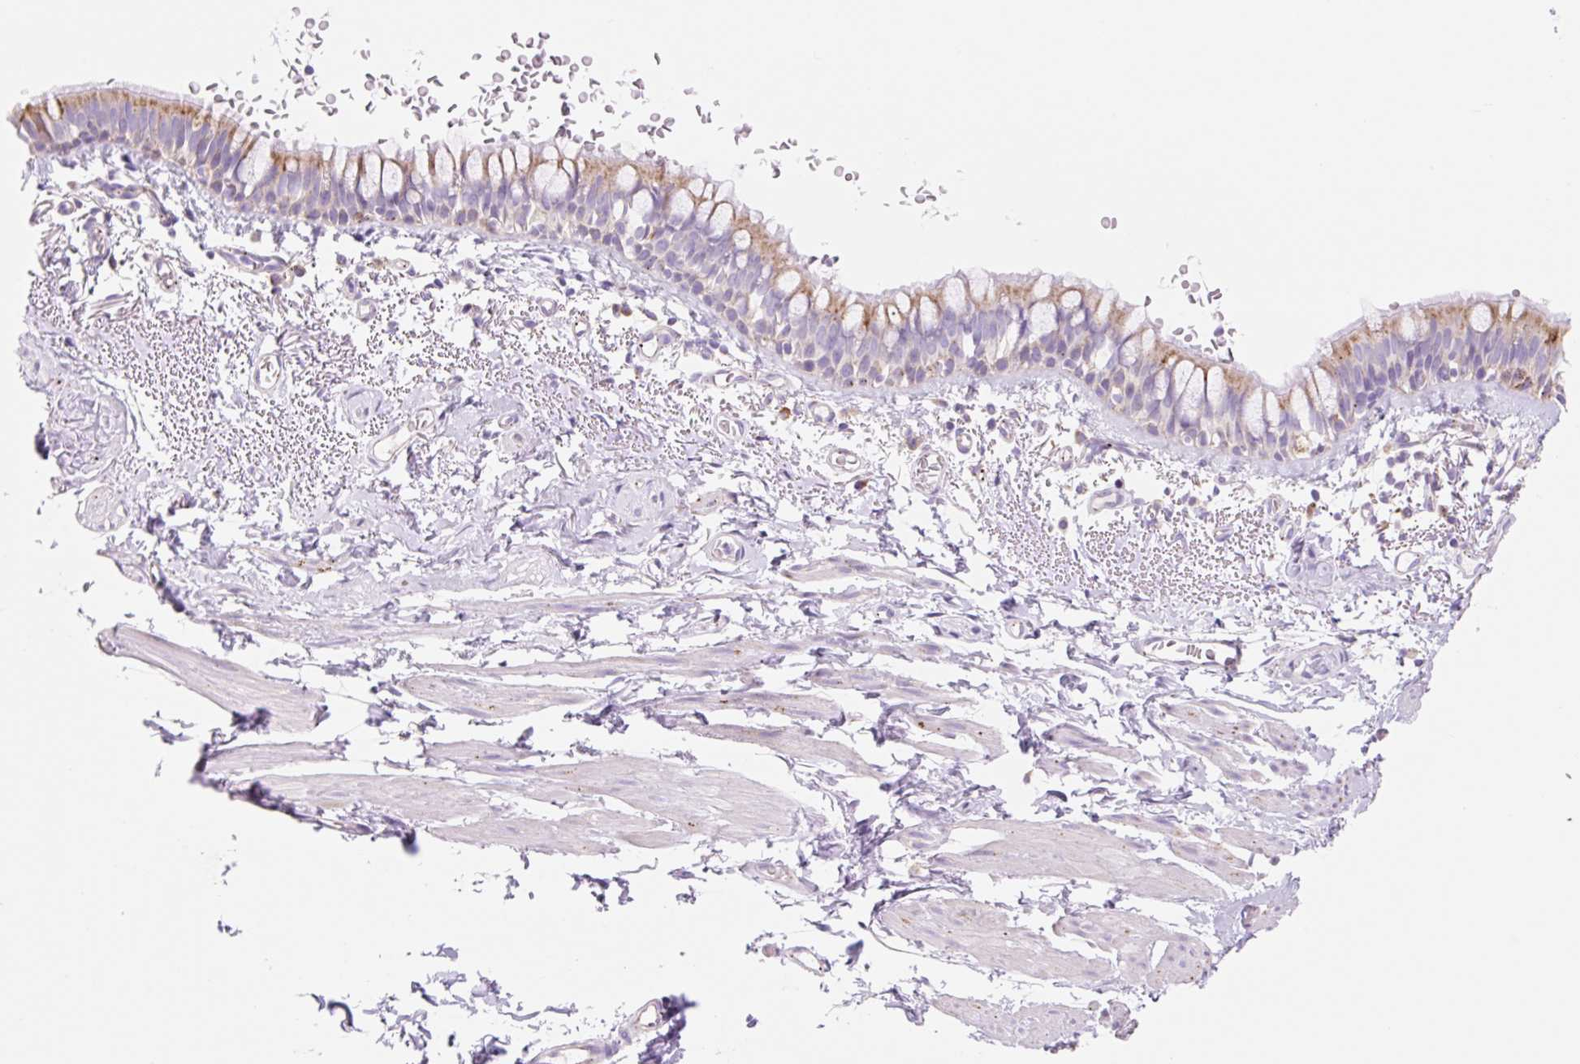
{"staining": {"intensity": "moderate", "quantity": "25%-75%", "location": "cytoplasmic/membranous"}, "tissue": "bronchus", "cell_type": "Respiratory epithelial cells", "image_type": "normal", "snomed": [{"axis": "morphology", "description": "Normal tissue, NOS"}, {"axis": "topography", "description": "Bronchus"}], "caption": "A medium amount of moderate cytoplasmic/membranous positivity is seen in about 25%-75% of respiratory epithelial cells in unremarkable bronchus. (Brightfield microscopy of DAB IHC at high magnification).", "gene": "CLEC3A", "patient": {"sex": "male", "age": 67}}